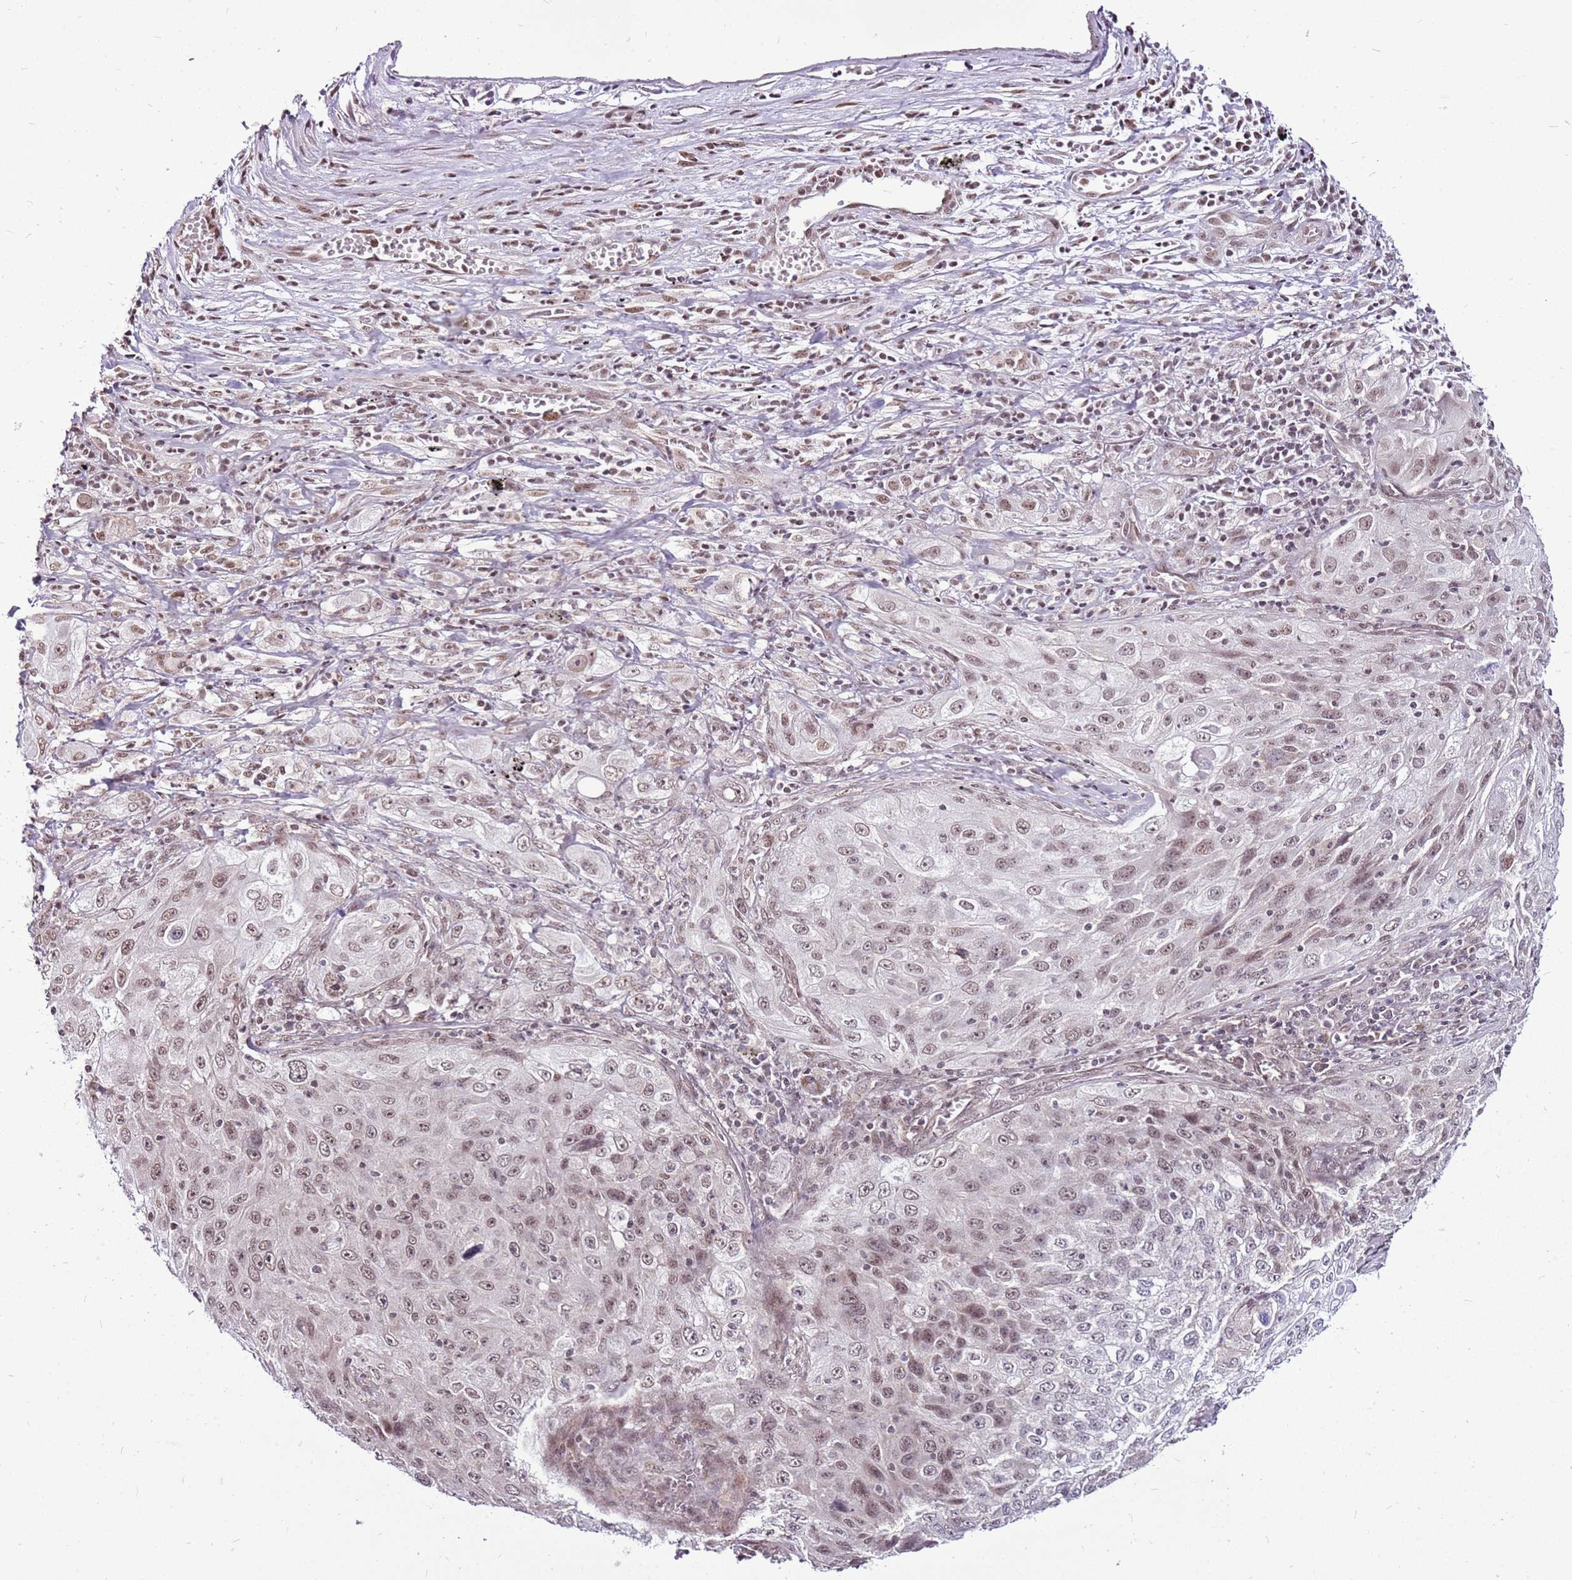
{"staining": {"intensity": "weak", "quantity": "25%-75%", "location": "nuclear"}, "tissue": "lung cancer", "cell_type": "Tumor cells", "image_type": "cancer", "snomed": [{"axis": "morphology", "description": "Squamous cell carcinoma, NOS"}, {"axis": "topography", "description": "Lung"}], "caption": "Lung cancer (squamous cell carcinoma) tissue displays weak nuclear staining in about 25%-75% of tumor cells The staining was performed using DAB to visualize the protein expression in brown, while the nuclei were stained in blue with hematoxylin (Magnification: 20x).", "gene": "CCDC166", "patient": {"sex": "female", "age": 69}}